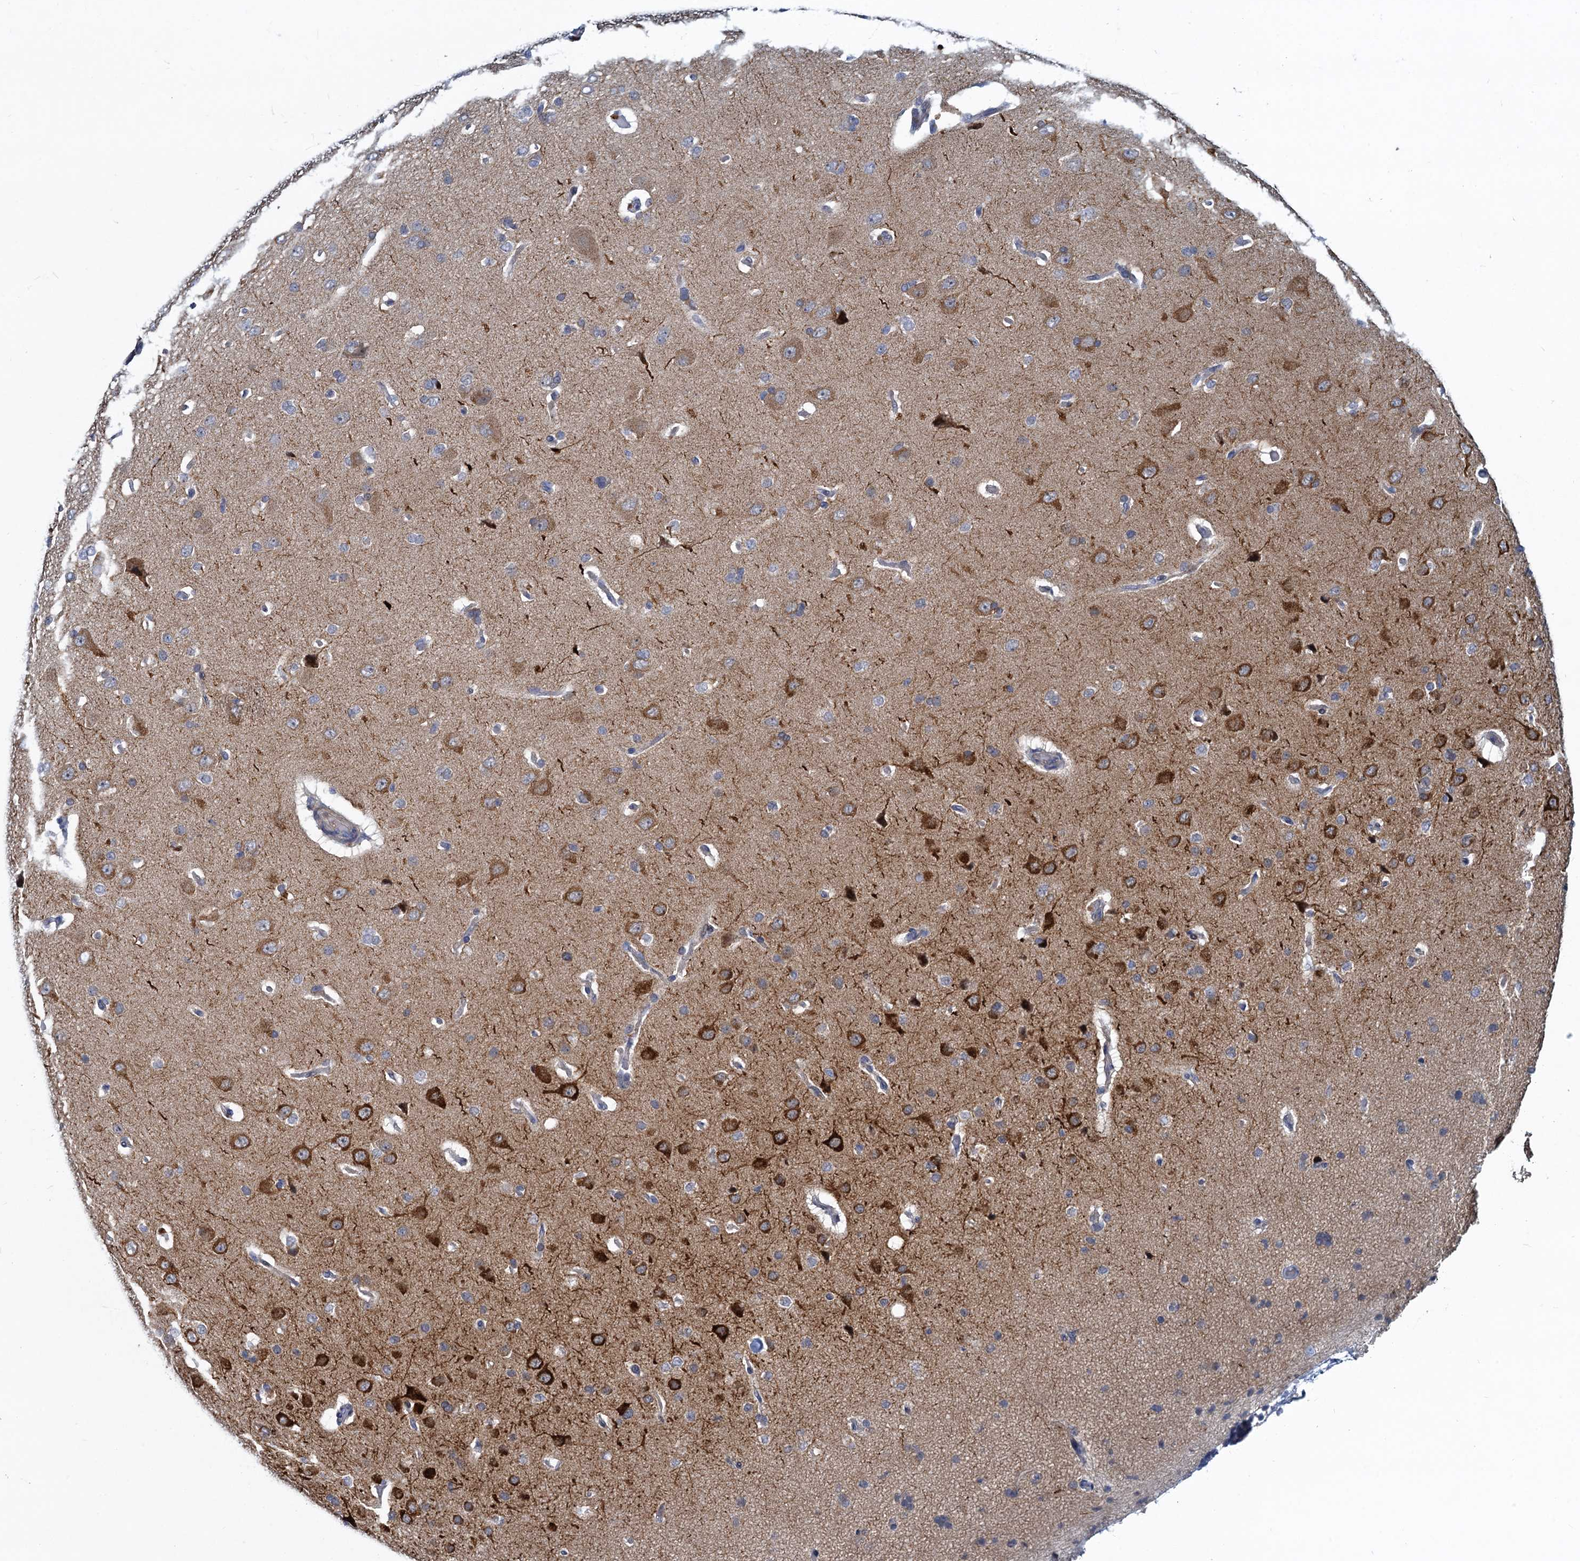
{"staining": {"intensity": "negative", "quantity": "none", "location": "none"}, "tissue": "cerebral cortex", "cell_type": "Endothelial cells", "image_type": "normal", "snomed": [{"axis": "morphology", "description": "Normal tissue, NOS"}, {"axis": "topography", "description": "Cerebral cortex"}], "caption": "Cerebral cortex stained for a protein using immunohistochemistry (IHC) demonstrates no staining endothelial cells.", "gene": "ATOSA", "patient": {"sex": "male", "age": 62}}